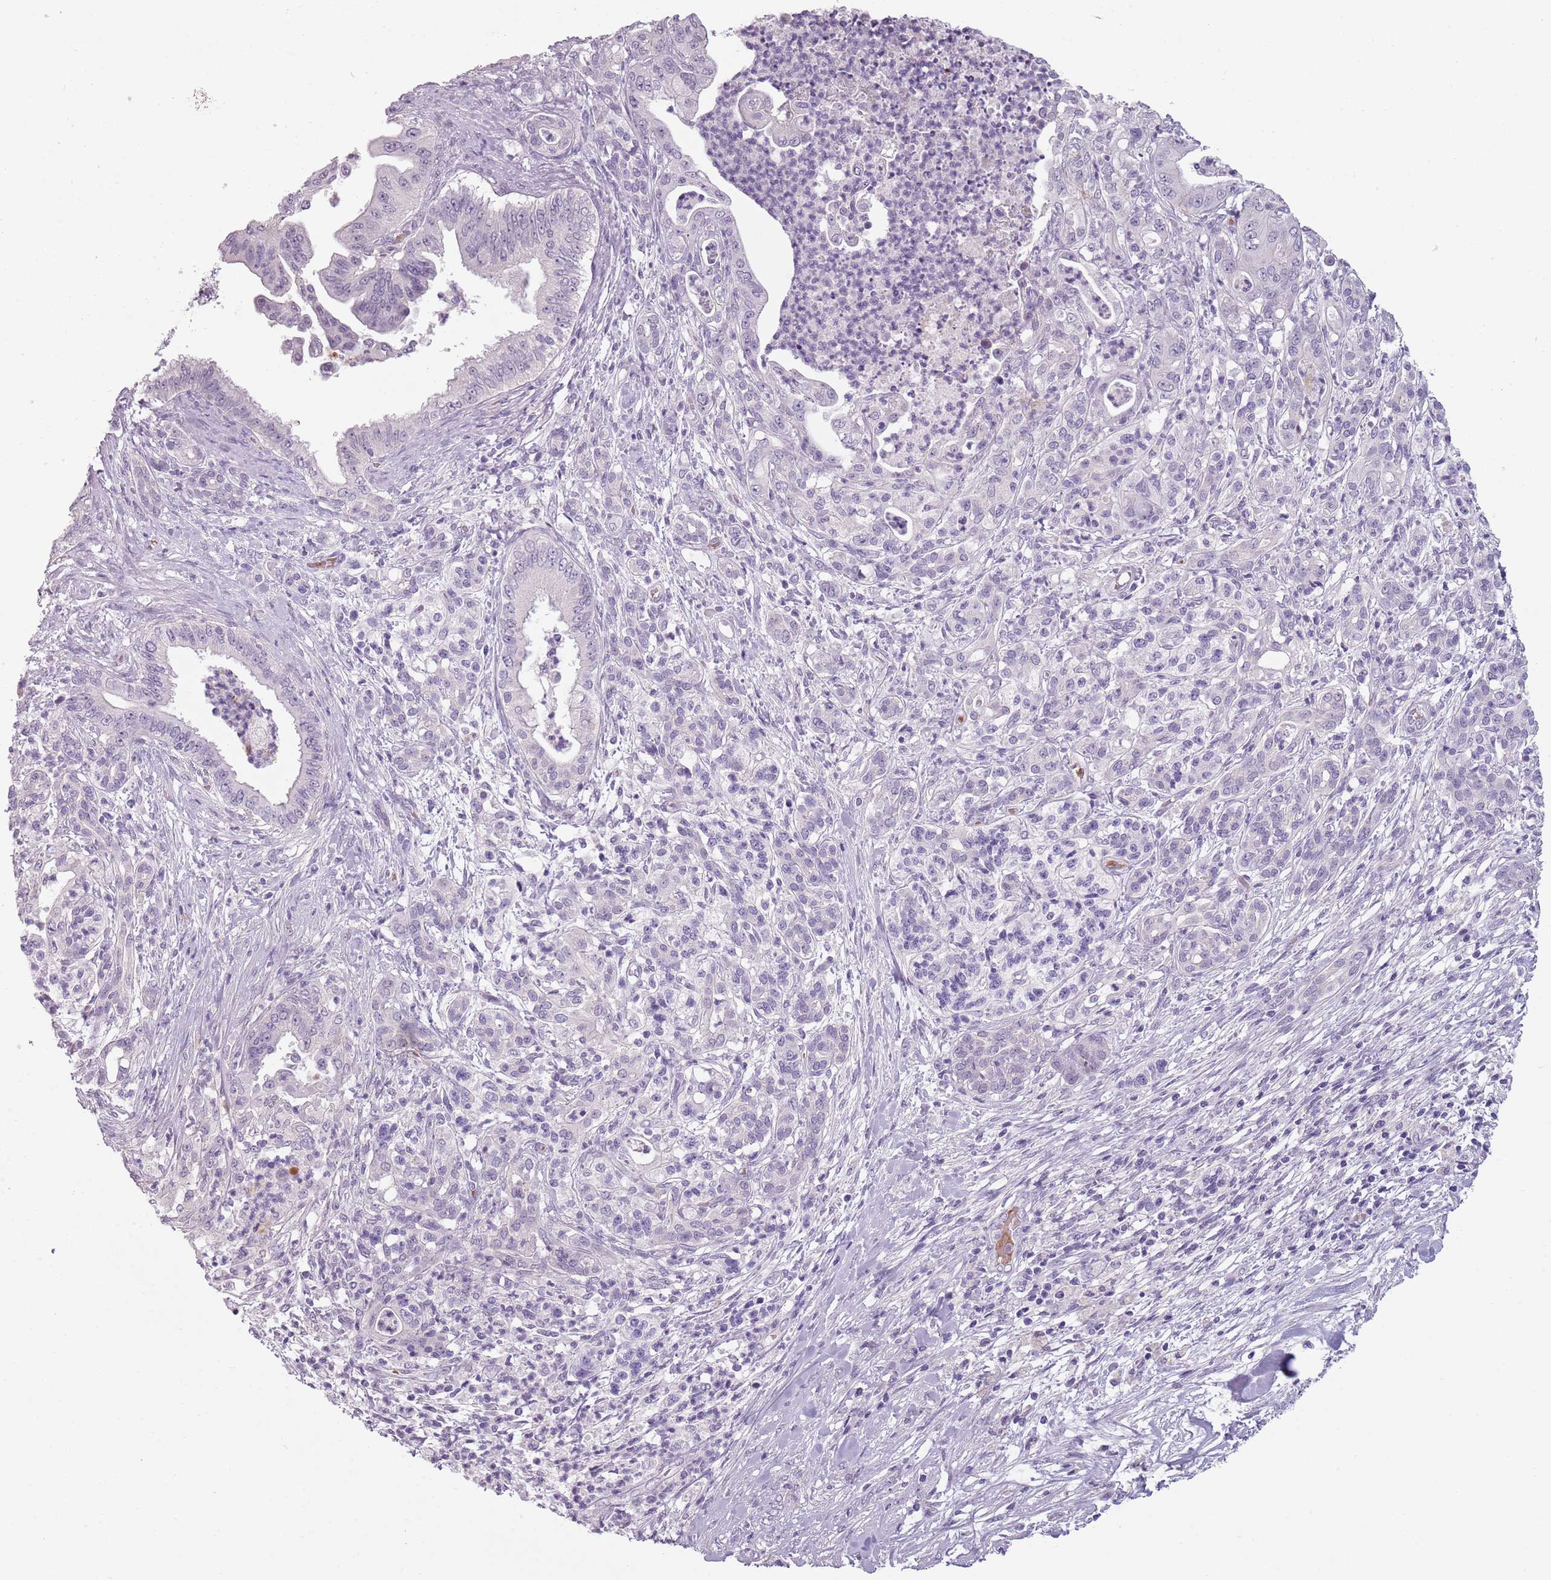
{"staining": {"intensity": "negative", "quantity": "none", "location": "none"}, "tissue": "pancreatic cancer", "cell_type": "Tumor cells", "image_type": "cancer", "snomed": [{"axis": "morphology", "description": "Adenocarcinoma, NOS"}, {"axis": "topography", "description": "Pancreas"}], "caption": "A high-resolution micrograph shows immunohistochemistry (IHC) staining of adenocarcinoma (pancreatic), which displays no significant staining in tumor cells.", "gene": "PIEZO1", "patient": {"sex": "male", "age": 58}}